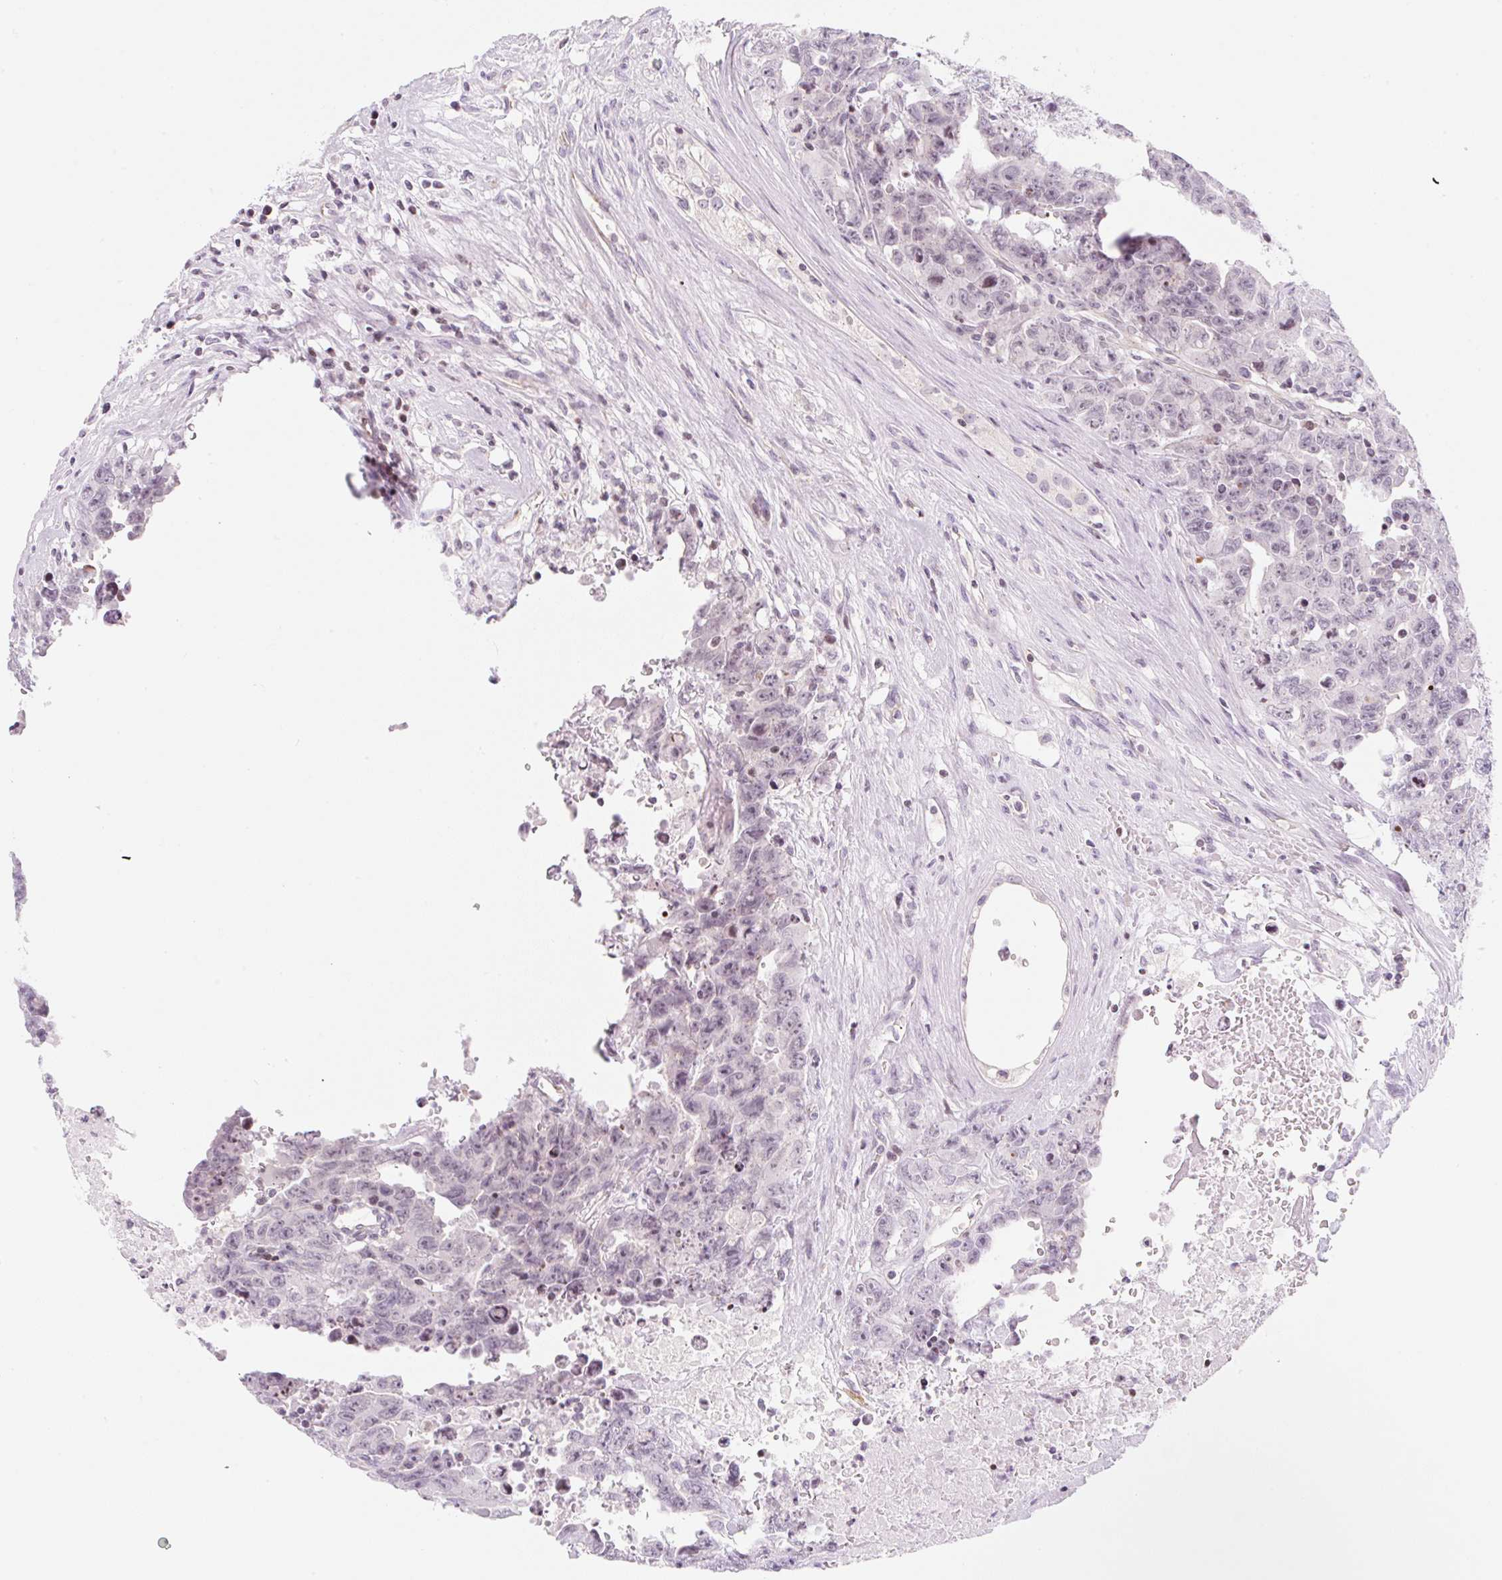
{"staining": {"intensity": "weak", "quantity": "<25%", "location": "nuclear"}, "tissue": "testis cancer", "cell_type": "Tumor cells", "image_type": "cancer", "snomed": [{"axis": "morphology", "description": "Carcinoma, Embryonal, NOS"}, {"axis": "topography", "description": "Testis"}], "caption": "High power microscopy photomicrograph of an immunohistochemistry micrograph of embryonal carcinoma (testis), revealing no significant expression in tumor cells.", "gene": "CASKIN1", "patient": {"sex": "male", "age": 24}}